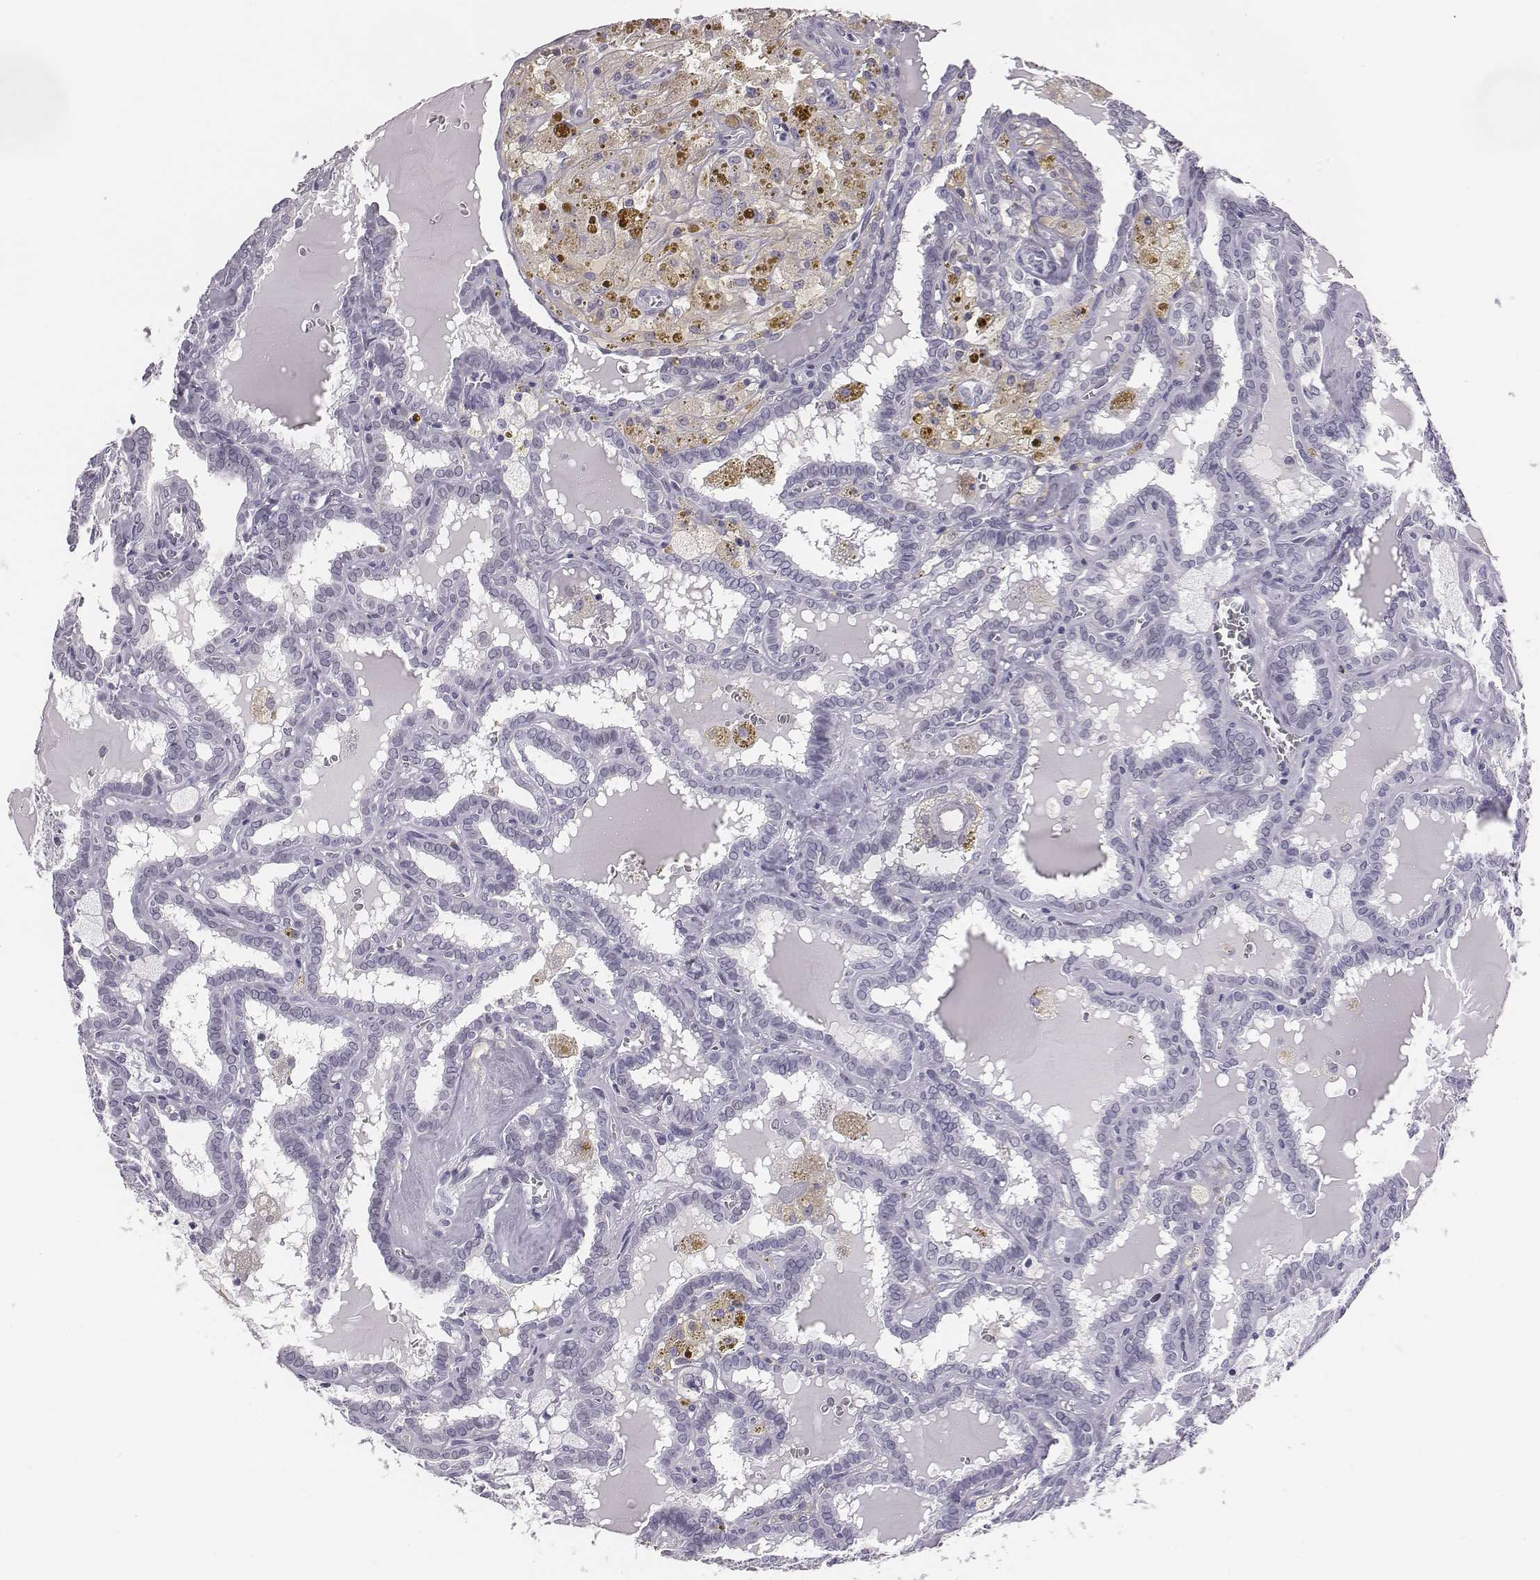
{"staining": {"intensity": "negative", "quantity": "none", "location": "none"}, "tissue": "thyroid cancer", "cell_type": "Tumor cells", "image_type": "cancer", "snomed": [{"axis": "morphology", "description": "Papillary adenocarcinoma, NOS"}, {"axis": "topography", "description": "Thyroid gland"}], "caption": "IHC image of neoplastic tissue: papillary adenocarcinoma (thyroid) stained with DAB (3,3'-diaminobenzidine) reveals no significant protein staining in tumor cells.", "gene": "ACOD1", "patient": {"sex": "female", "age": 39}}